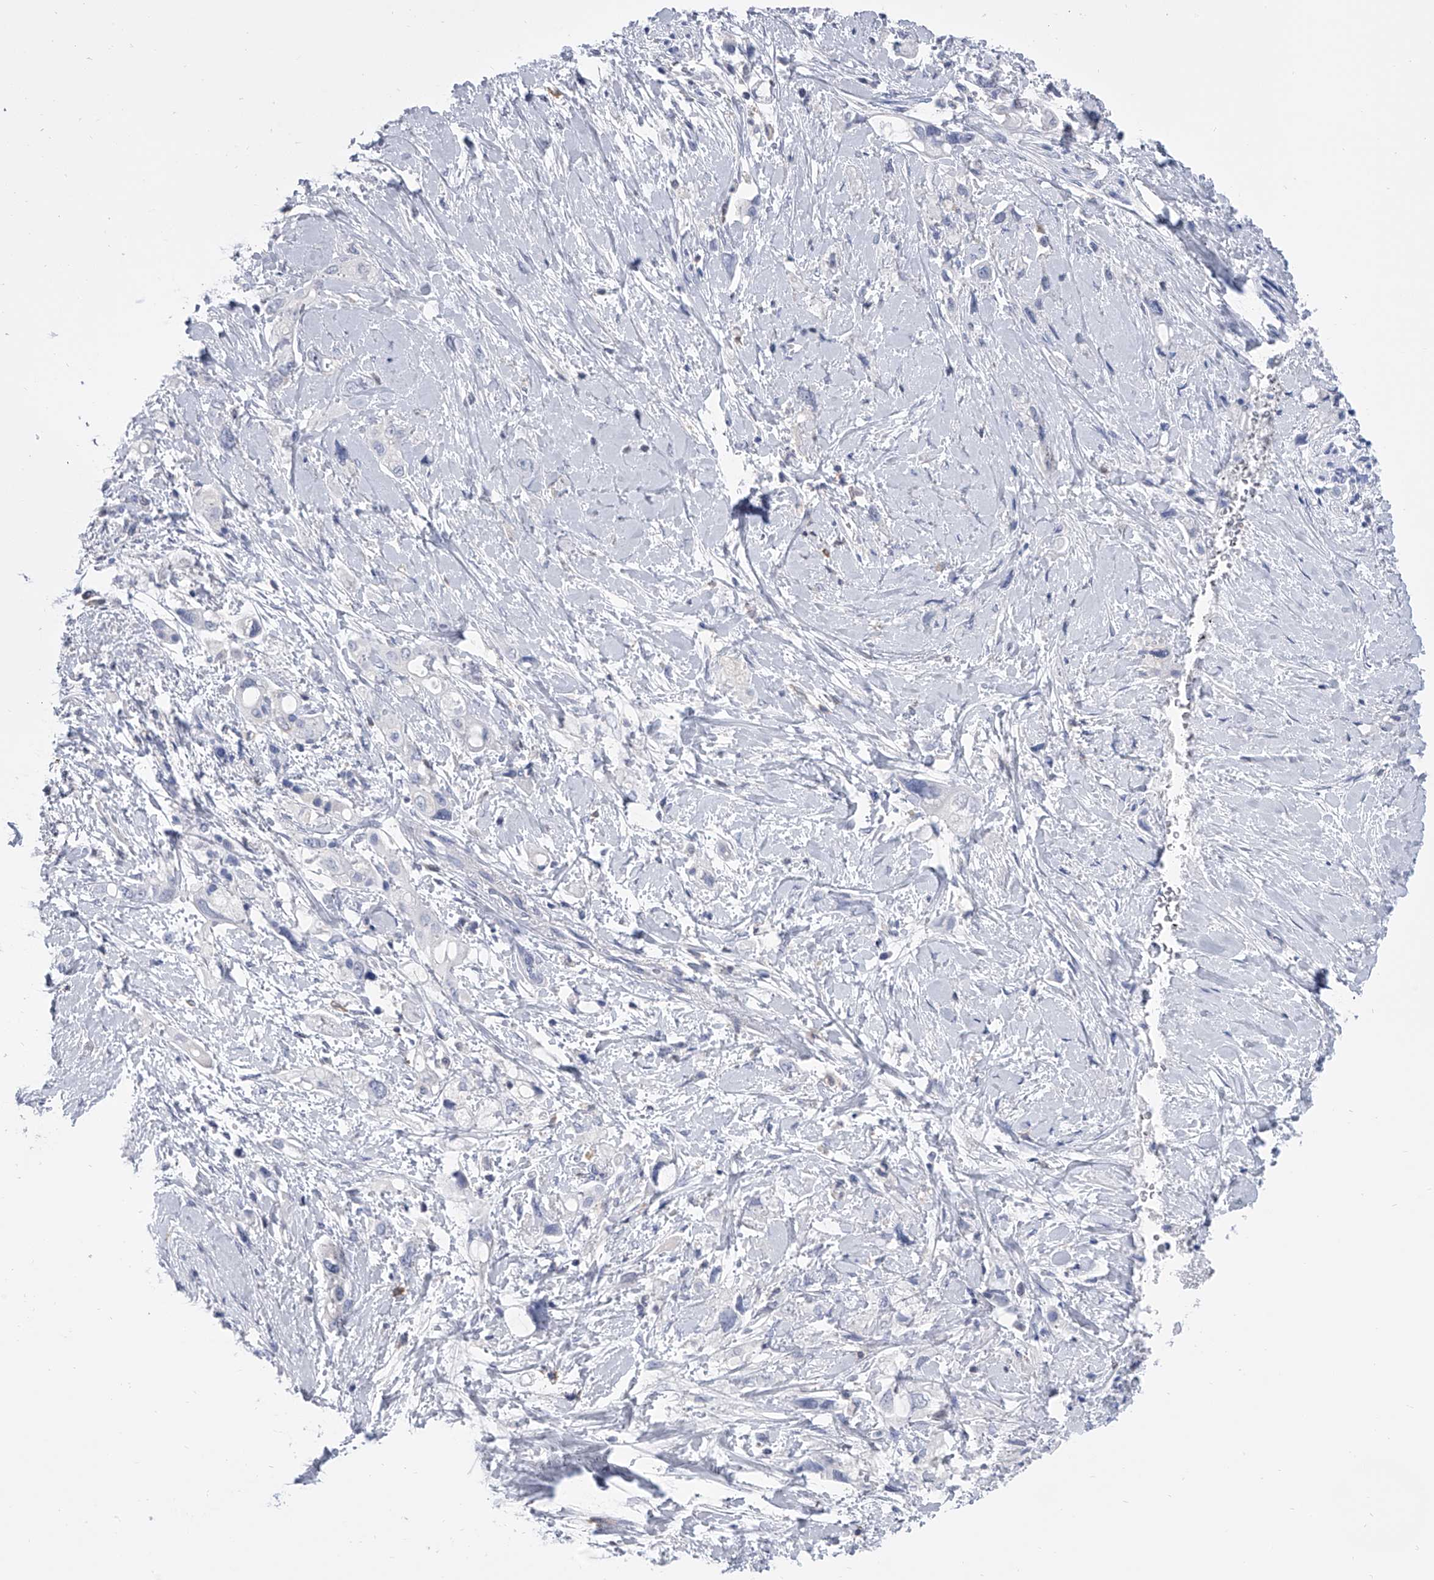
{"staining": {"intensity": "negative", "quantity": "none", "location": "none"}, "tissue": "pancreatic cancer", "cell_type": "Tumor cells", "image_type": "cancer", "snomed": [{"axis": "morphology", "description": "Adenocarcinoma, NOS"}, {"axis": "topography", "description": "Pancreas"}], "caption": "Pancreatic adenocarcinoma was stained to show a protein in brown. There is no significant positivity in tumor cells.", "gene": "SERPINB9", "patient": {"sex": "female", "age": 56}}